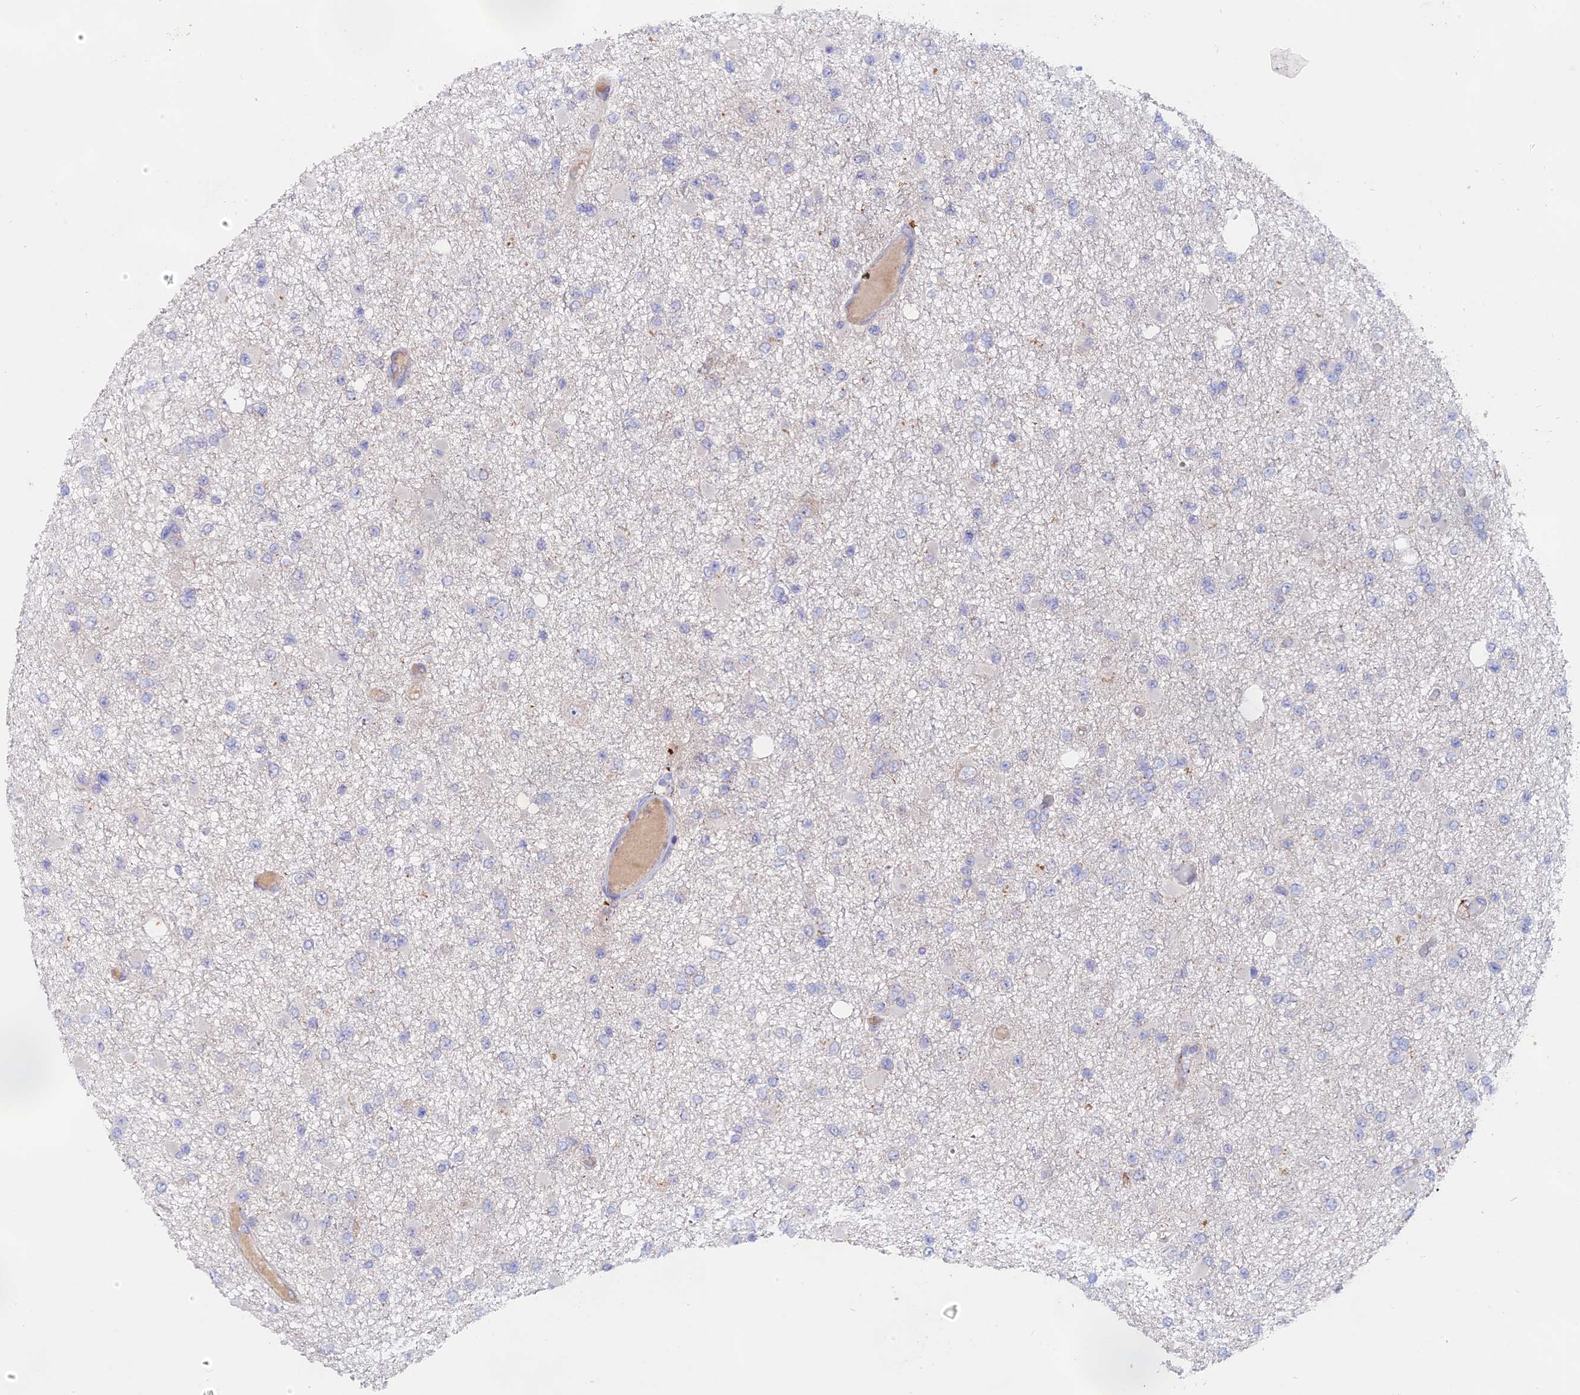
{"staining": {"intensity": "negative", "quantity": "none", "location": "none"}, "tissue": "glioma", "cell_type": "Tumor cells", "image_type": "cancer", "snomed": [{"axis": "morphology", "description": "Glioma, malignant, Low grade"}, {"axis": "topography", "description": "Brain"}], "caption": "A high-resolution image shows immunohistochemistry staining of glioma, which exhibits no significant expression in tumor cells.", "gene": "TENT4B", "patient": {"sex": "female", "age": 22}}